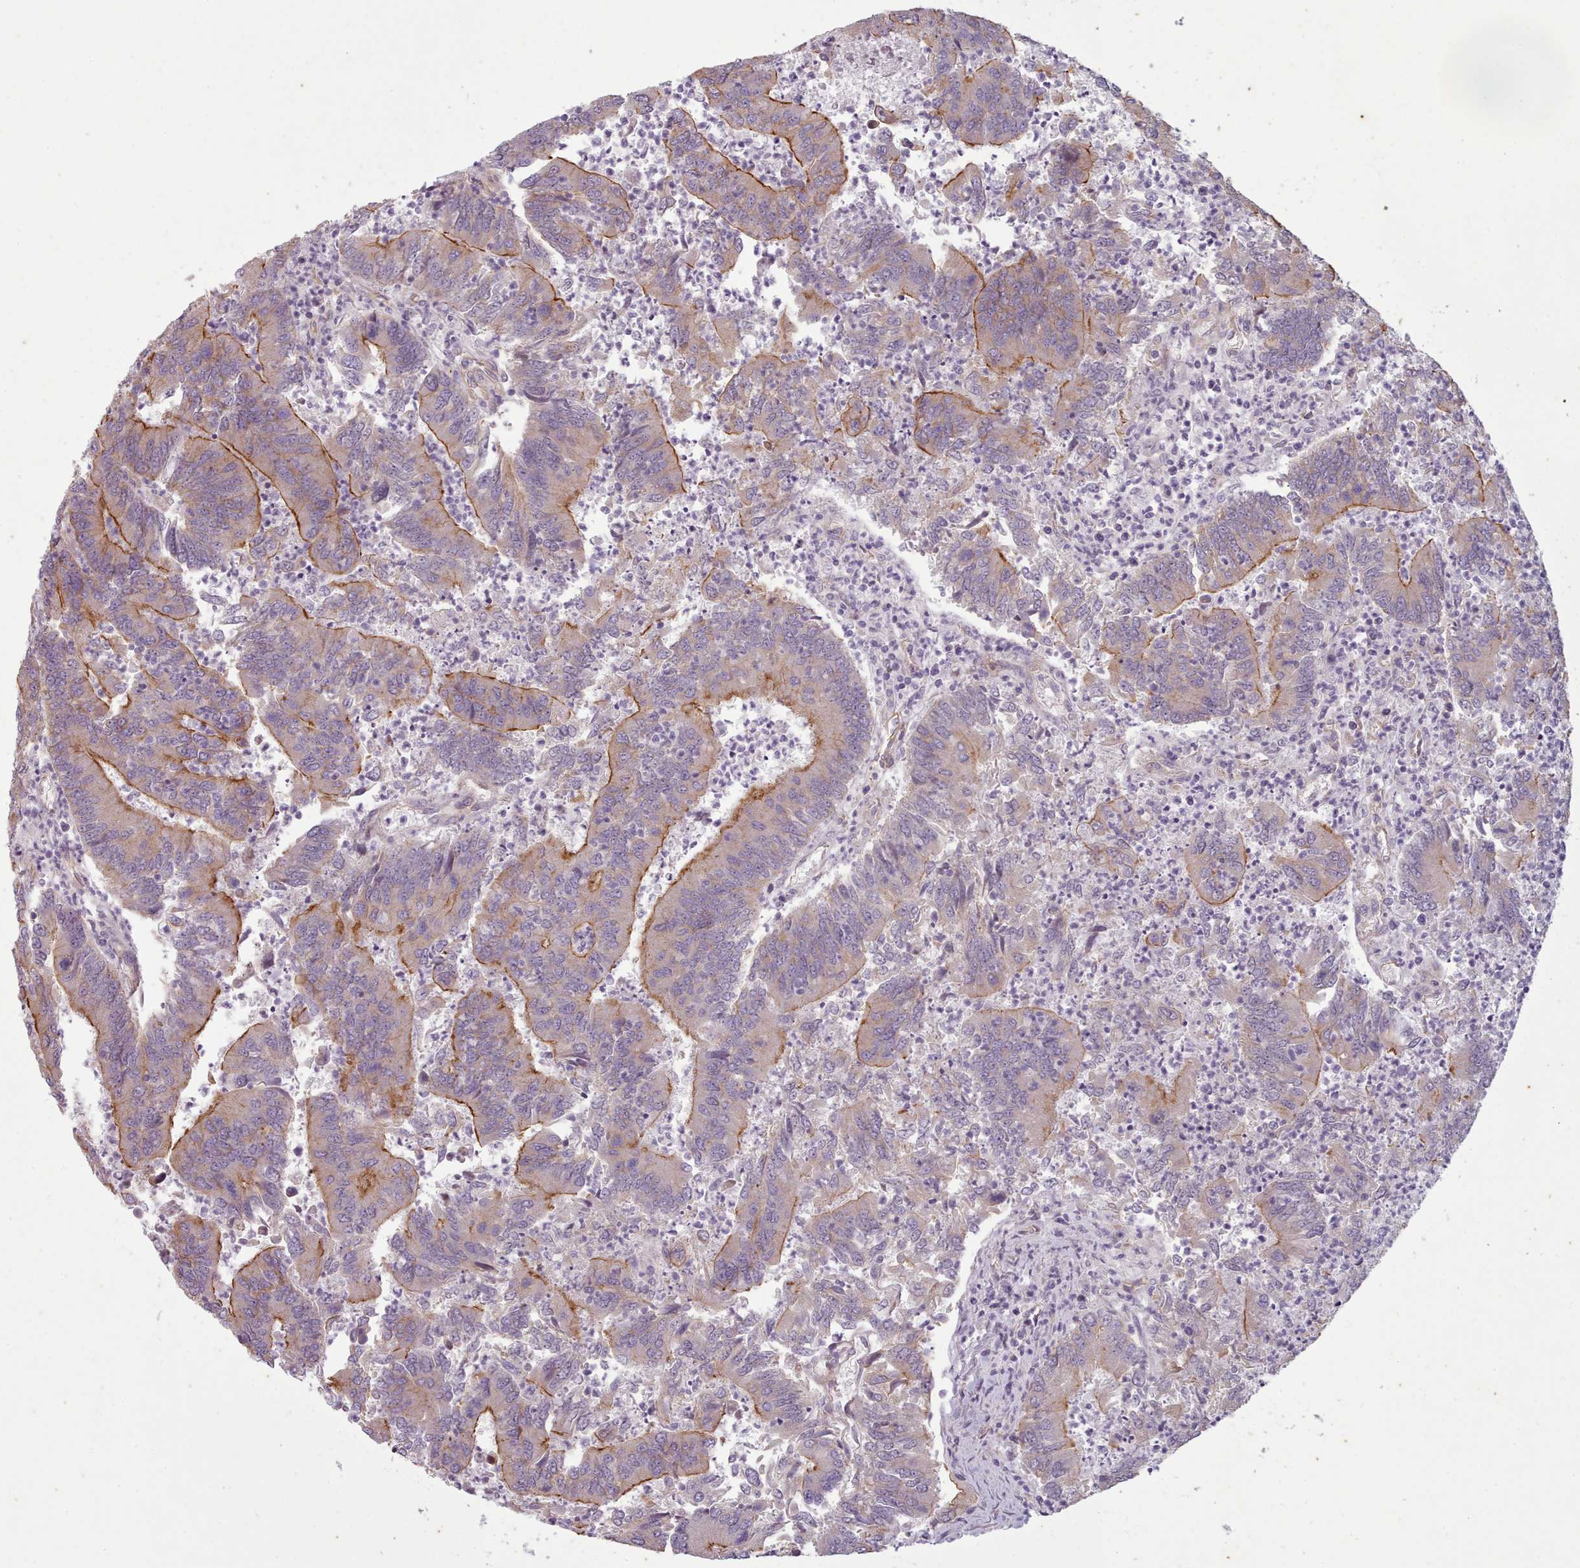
{"staining": {"intensity": "strong", "quantity": "<25%", "location": "cytoplasmic/membranous"}, "tissue": "colorectal cancer", "cell_type": "Tumor cells", "image_type": "cancer", "snomed": [{"axis": "morphology", "description": "Adenocarcinoma, NOS"}, {"axis": "topography", "description": "Colon"}], "caption": "Adenocarcinoma (colorectal) stained with a brown dye reveals strong cytoplasmic/membranous positive expression in about <25% of tumor cells.", "gene": "PLD4", "patient": {"sex": "female", "age": 67}}